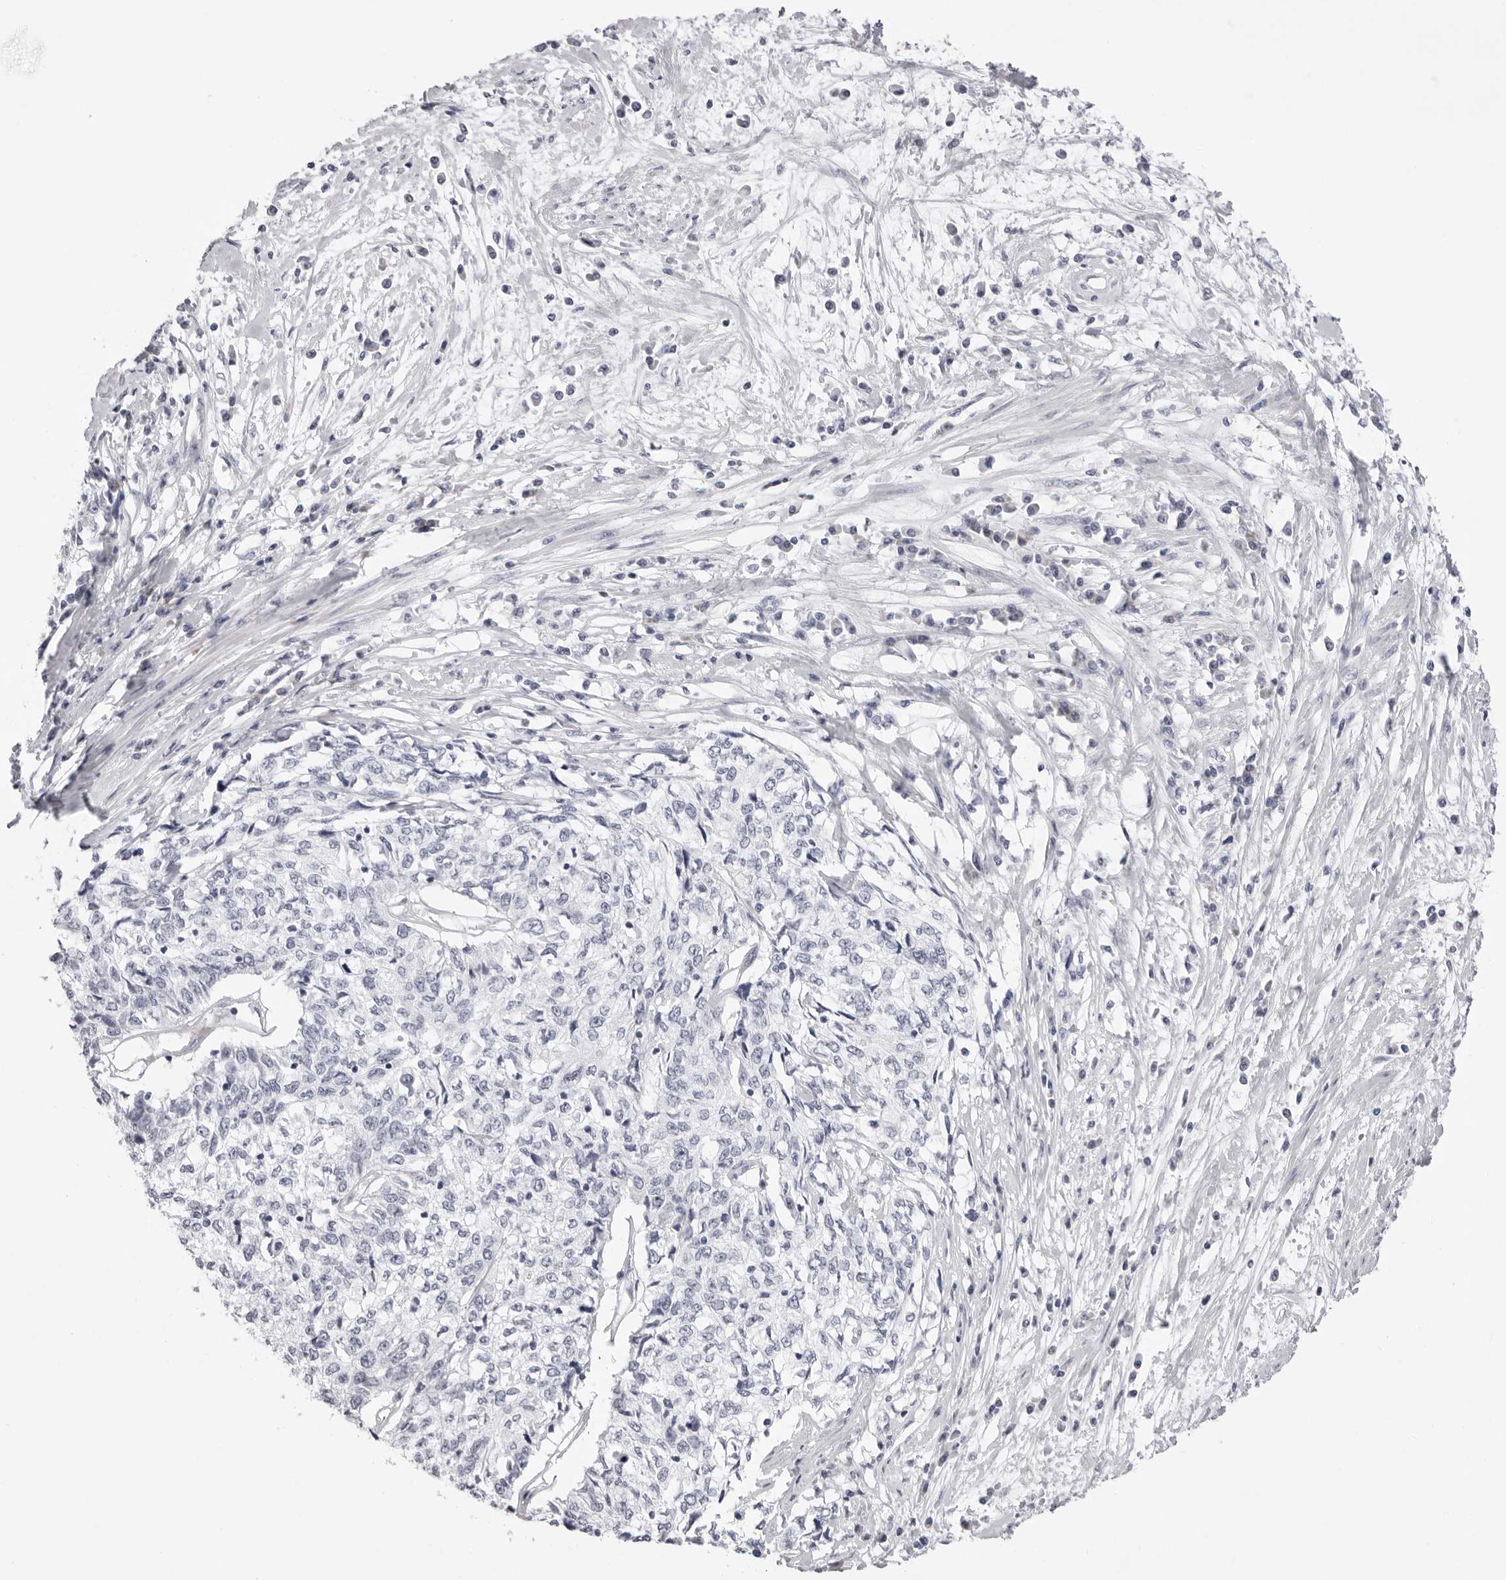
{"staining": {"intensity": "negative", "quantity": "none", "location": "none"}, "tissue": "cervical cancer", "cell_type": "Tumor cells", "image_type": "cancer", "snomed": [{"axis": "morphology", "description": "Squamous cell carcinoma, NOS"}, {"axis": "topography", "description": "Cervix"}], "caption": "A histopathology image of cervical squamous cell carcinoma stained for a protein displays no brown staining in tumor cells.", "gene": "SMIM2", "patient": {"sex": "female", "age": 57}}